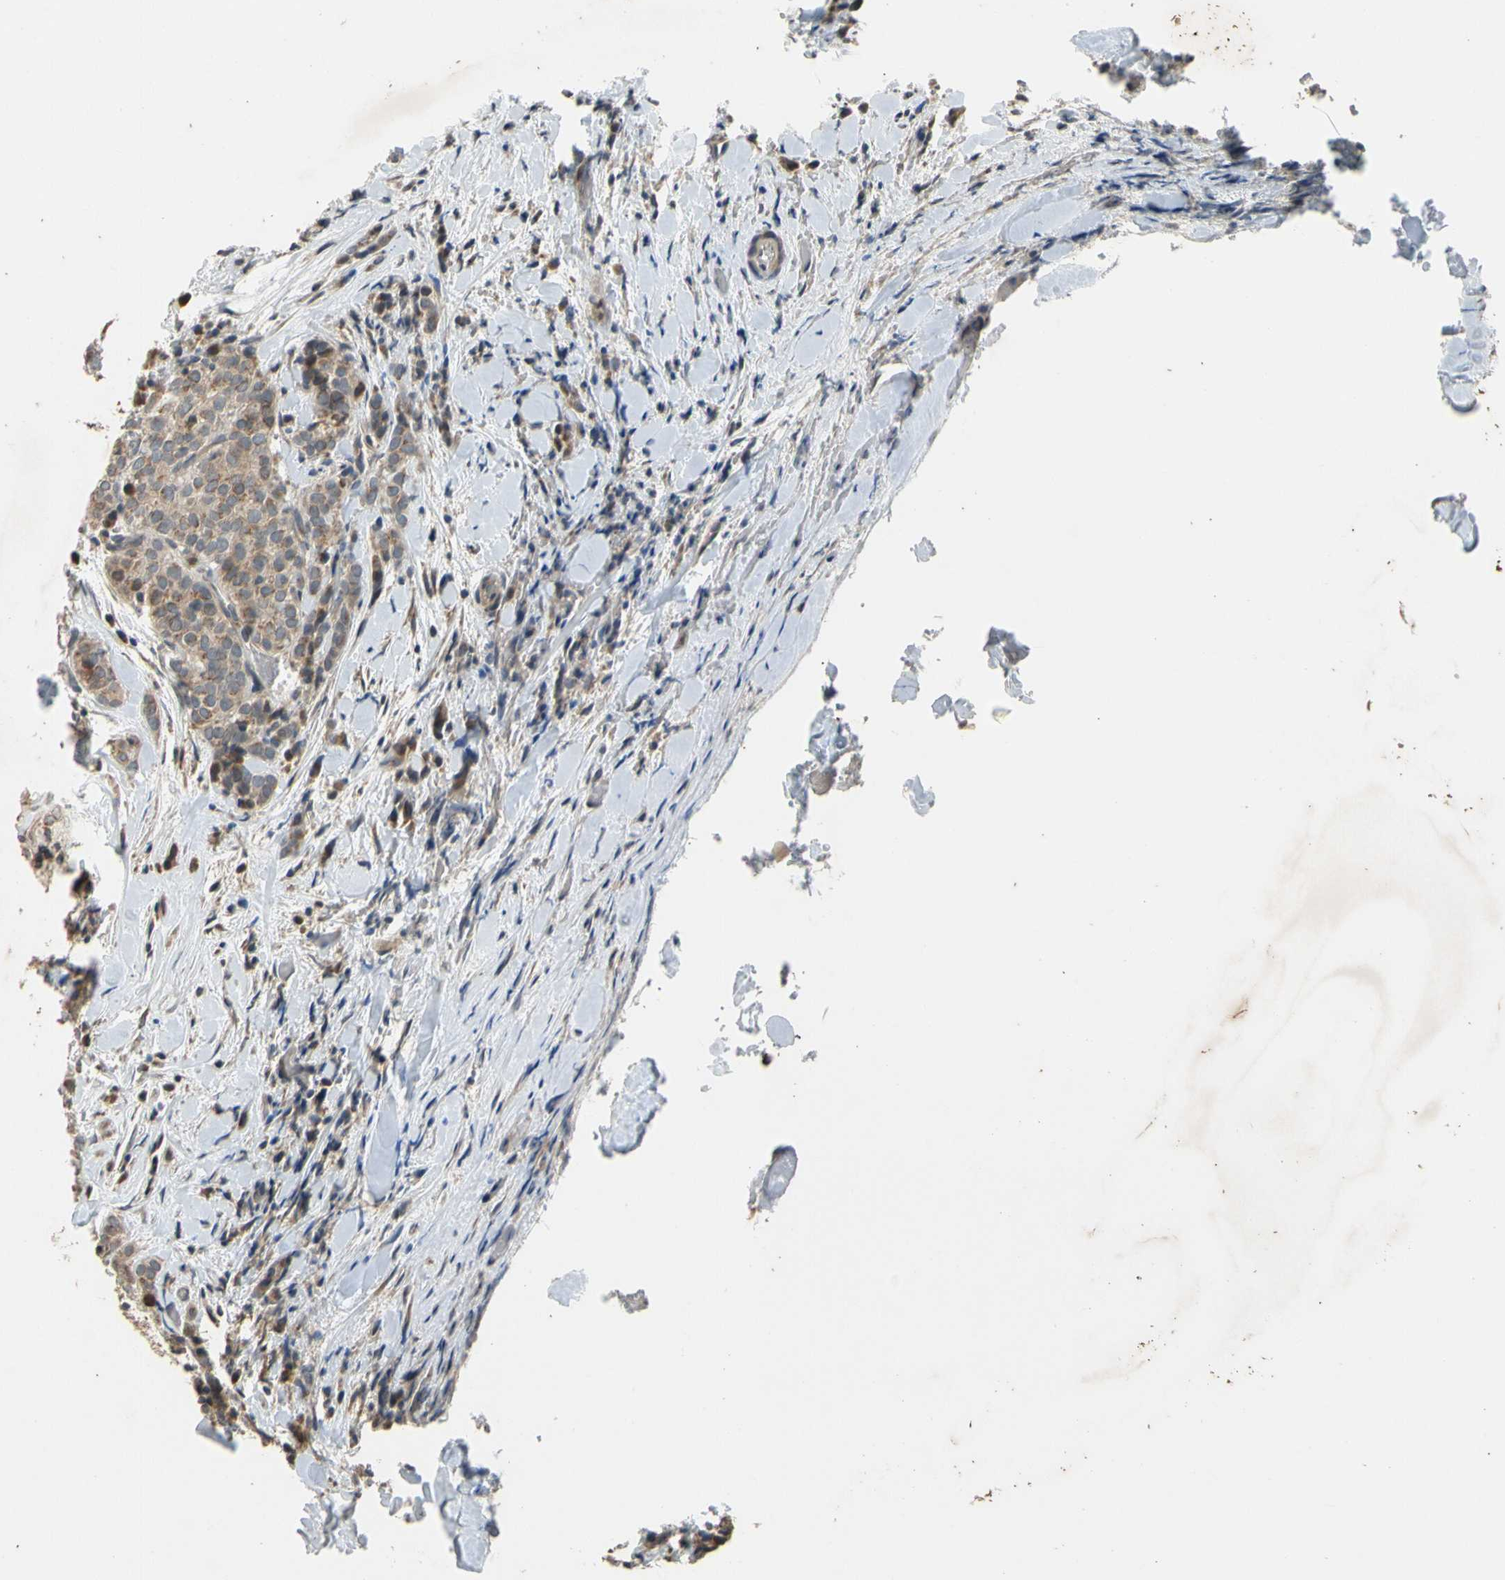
{"staining": {"intensity": "moderate", "quantity": ">75%", "location": "cytoplasmic/membranous"}, "tissue": "thyroid cancer", "cell_type": "Tumor cells", "image_type": "cancer", "snomed": [{"axis": "morphology", "description": "Normal tissue, NOS"}, {"axis": "morphology", "description": "Papillary adenocarcinoma, NOS"}, {"axis": "topography", "description": "Thyroid gland"}], "caption": "Protein analysis of thyroid cancer (papillary adenocarcinoma) tissue shows moderate cytoplasmic/membranous positivity in approximately >75% of tumor cells.", "gene": "ATP2C1", "patient": {"sex": "female", "age": 30}}